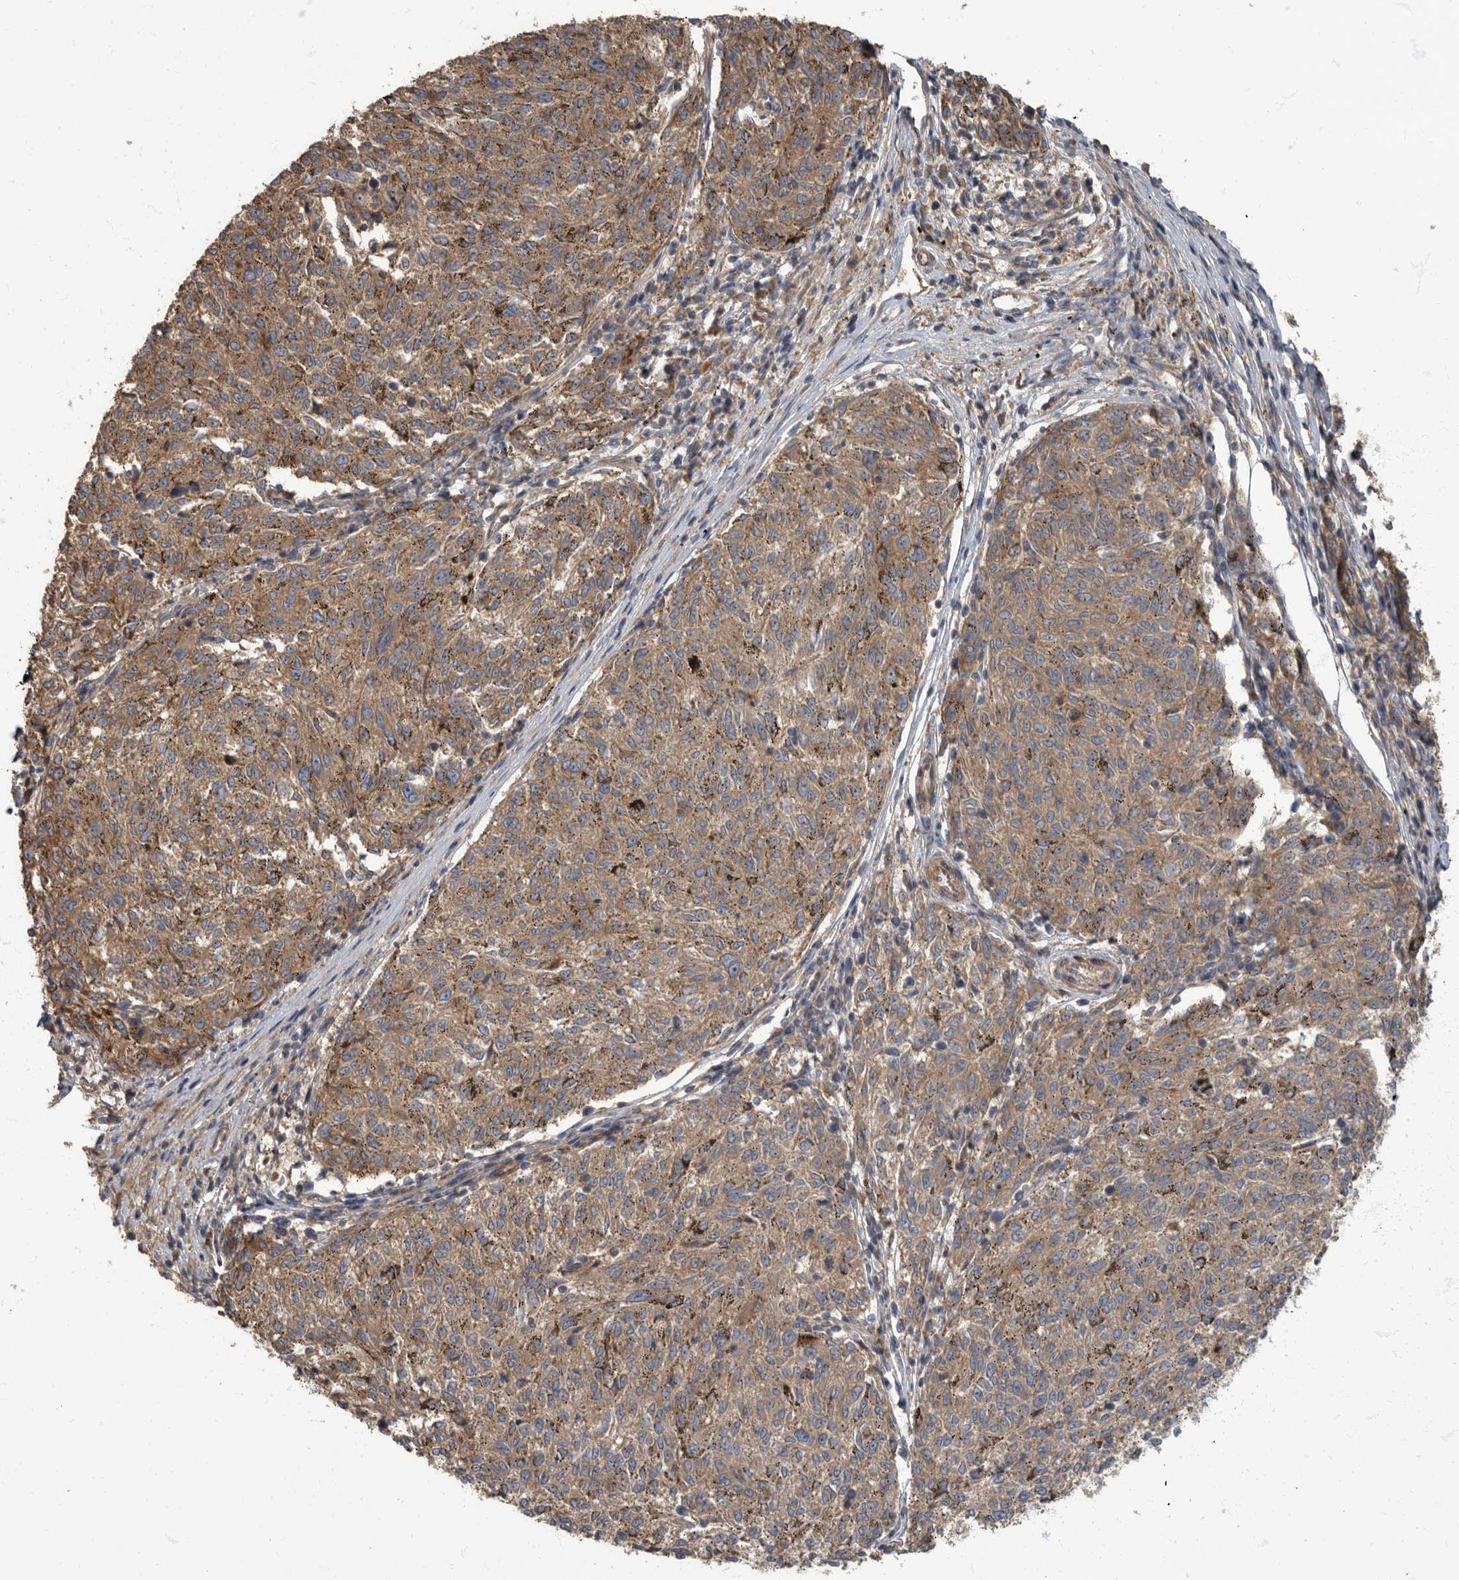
{"staining": {"intensity": "moderate", "quantity": ">75%", "location": "cytoplasmic/membranous"}, "tissue": "melanoma", "cell_type": "Tumor cells", "image_type": "cancer", "snomed": [{"axis": "morphology", "description": "Malignant melanoma, NOS"}, {"axis": "topography", "description": "Skin"}], "caption": "Immunohistochemical staining of human malignant melanoma demonstrates medium levels of moderate cytoplasmic/membranous expression in about >75% of tumor cells.", "gene": "DAAM1", "patient": {"sex": "female", "age": 72}}